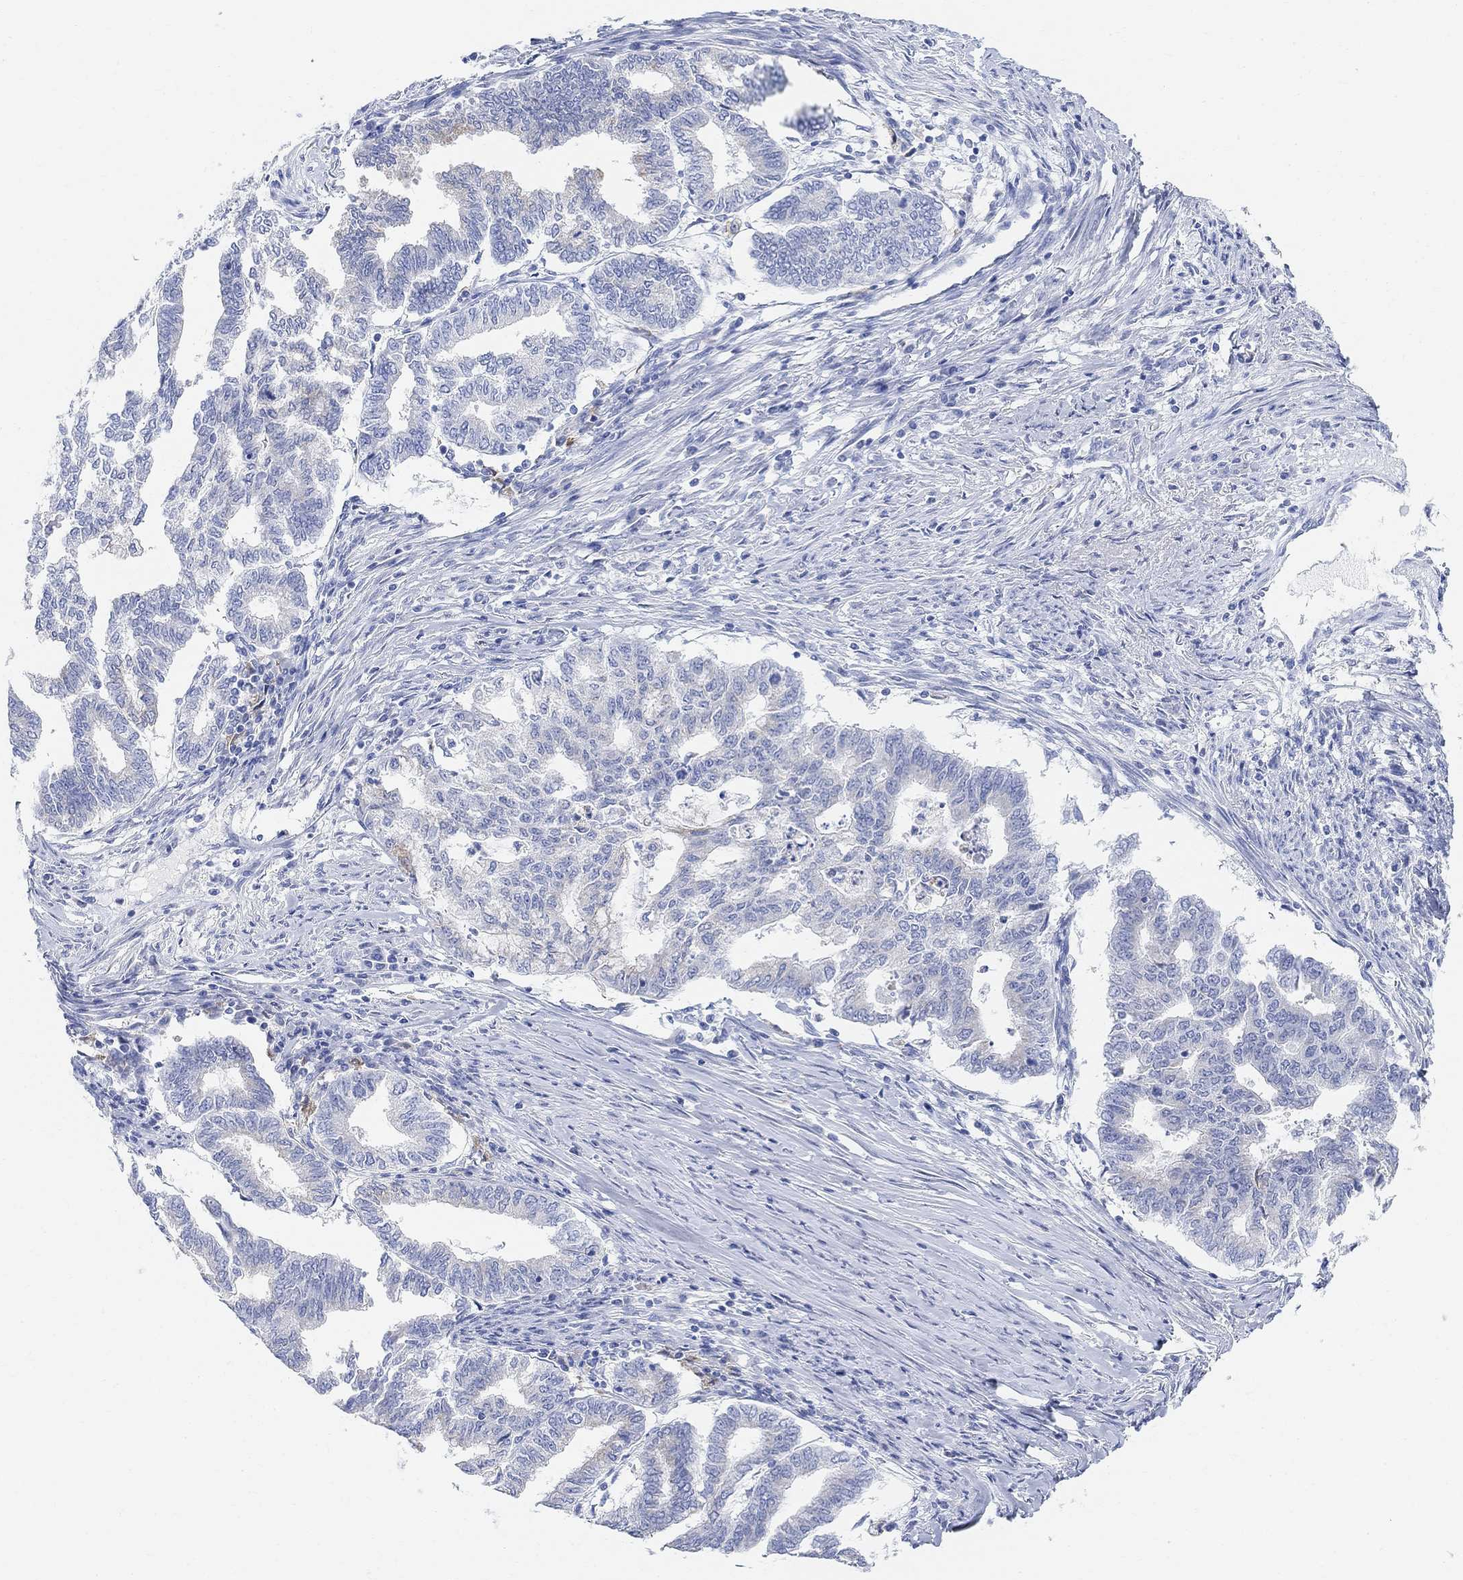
{"staining": {"intensity": "weak", "quantity": "<25%", "location": "cytoplasmic/membranous"}, "tissue": "endometrial cancer", "cell_type": "Tumor cells", "image_type": "cancer", "snomed": [{"axis": "morphology", "description": "Adenocarcinoma, NOS"}, {"axis": "topography", "description": "Endometrium"}], "caption": "Protein analysis of endometrial cancer displays no significant expression in tumor cells.", "gene": "RETNLB", "patient": {"sex": "female", "age": 79}}